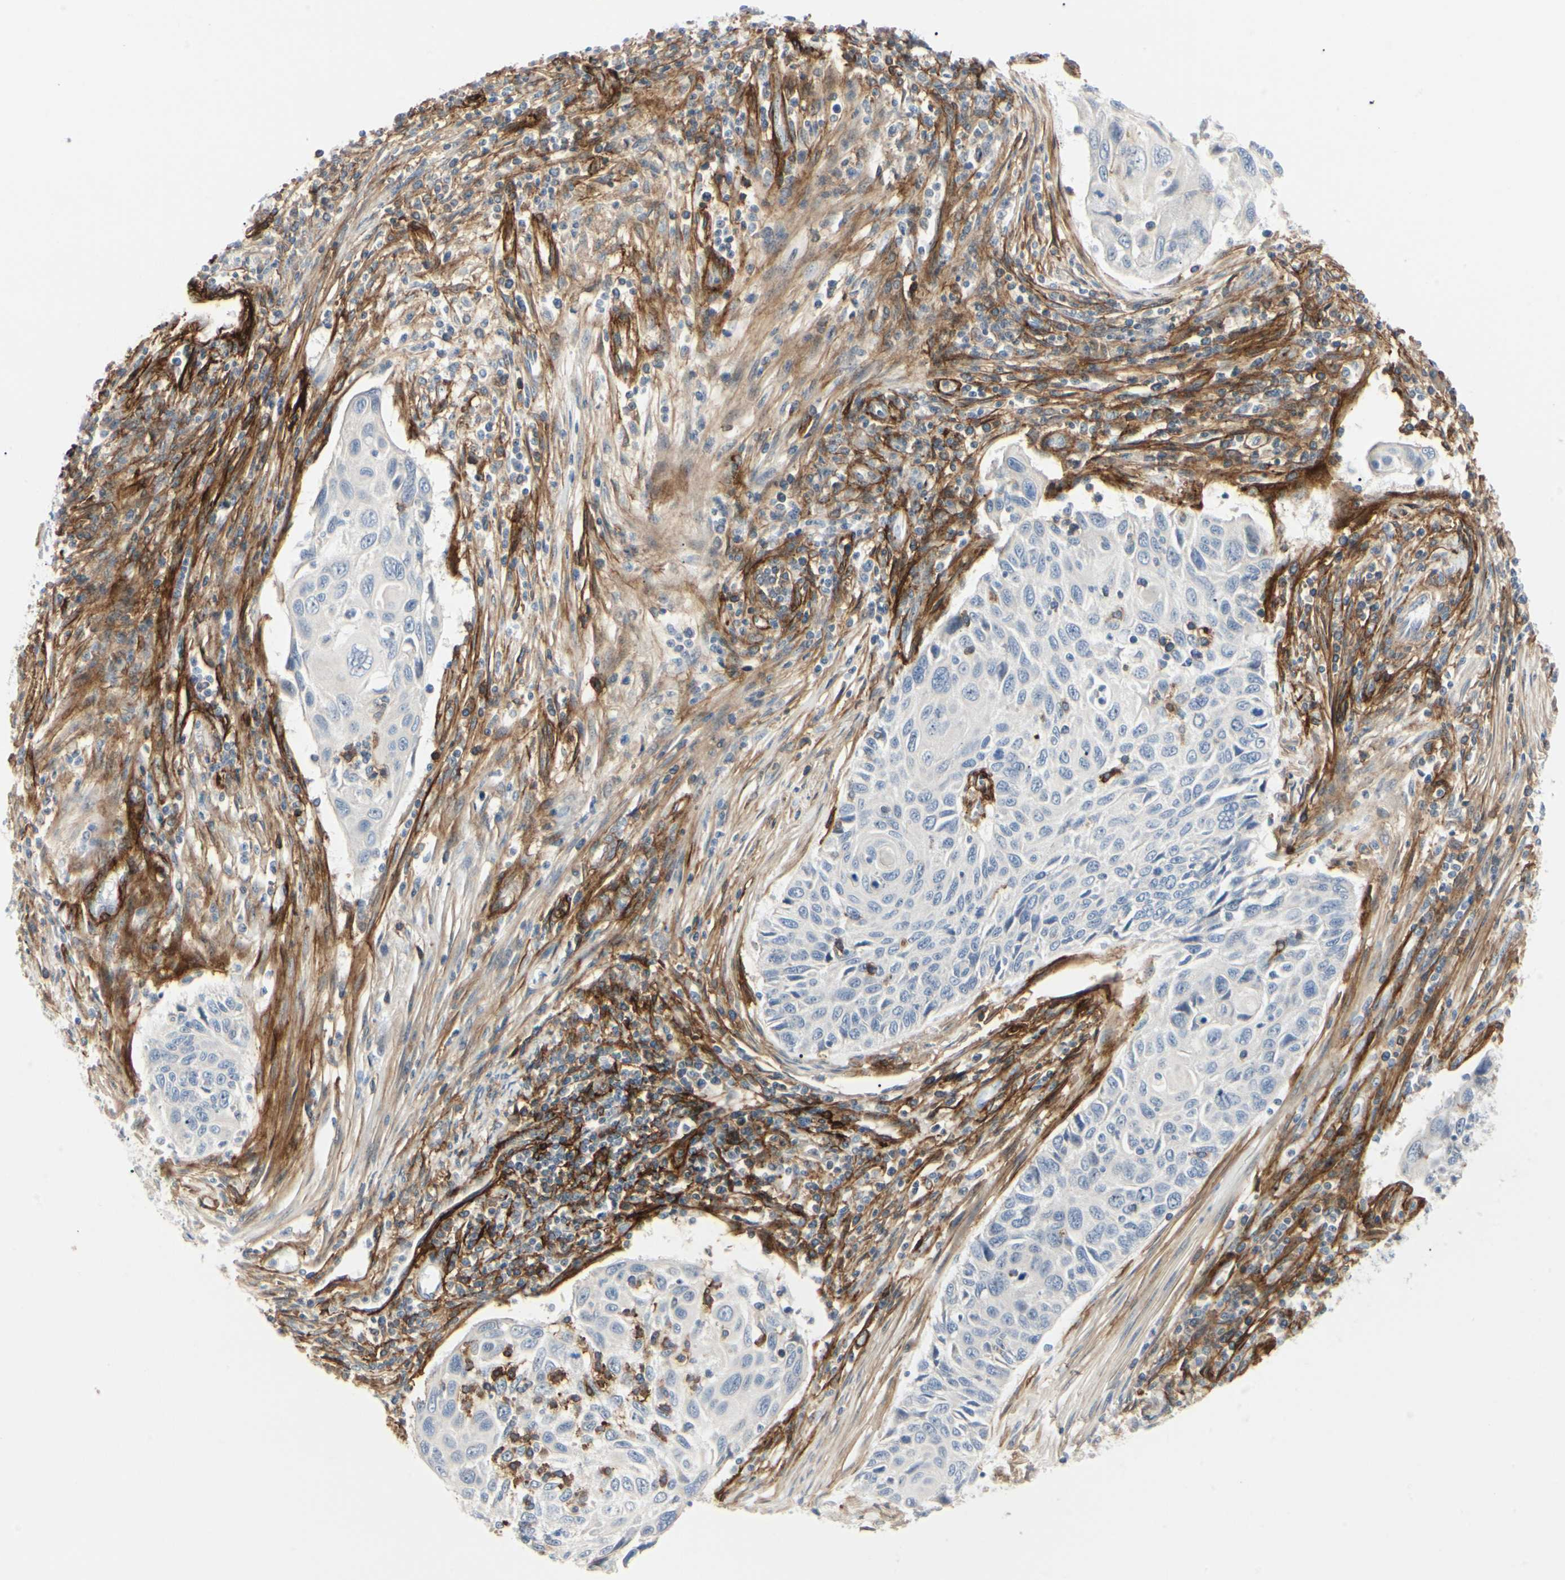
{"staining": {"intensity": "negative", "quantity": "none", "location": "none"}, "tissue": "cervical cancer", "cell_type": "Tumor cells", "image_type": "cancer", "snomed": [{"axis": "morphology", "description": "Squamous cell carcinoma, NOS"}, {"axis": "topography", "description": "Cervix"}], "caption": "Immunohistochemical staining of human cervical cancer reveals no significant expression in tumor cells.", "gene": "GGT5", "patient": {"sex": "female", "age": 70}}